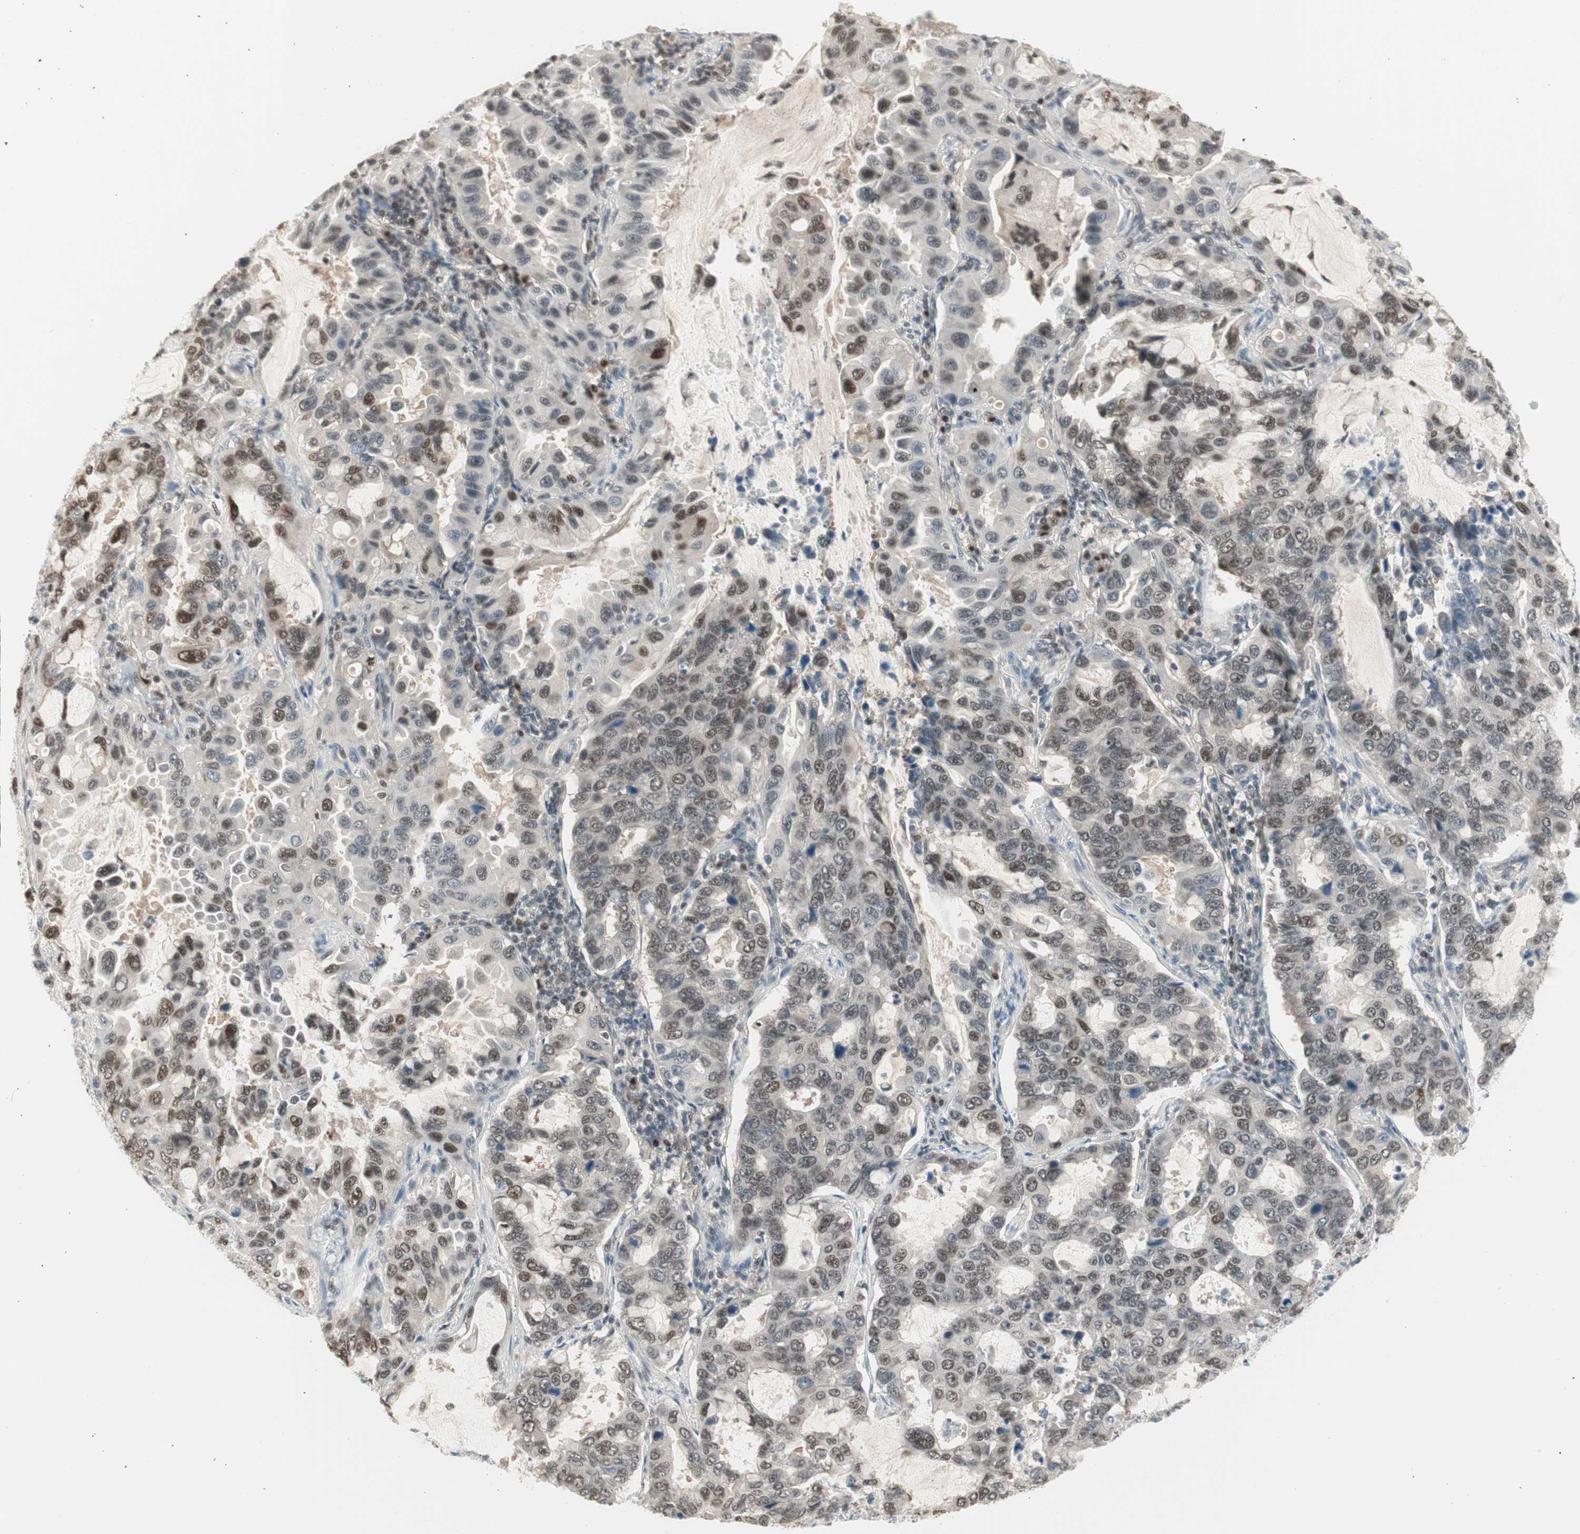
{"staining": {"intensity": "moderate", "quantity": "25%-75%", "location": "nuclear"}, "tissue": "lung cancer", "cell_type": "Tumor cells", "image_type": "cancer", "snomed": [{"axis": "morphology", "description": "Adenocarcinoma, NOS"}, {"axis": "topography", "description": "Lung"}], "caption": "An immunohistochemistry photomicrograph of neoplastic tissue is shown. Protein staining in brown shows moderate nuclear positivity in lung adenocarcinoma within tumor cells.", "gene": "LONP2", "patient": {"sex": "male", "age": 64}}